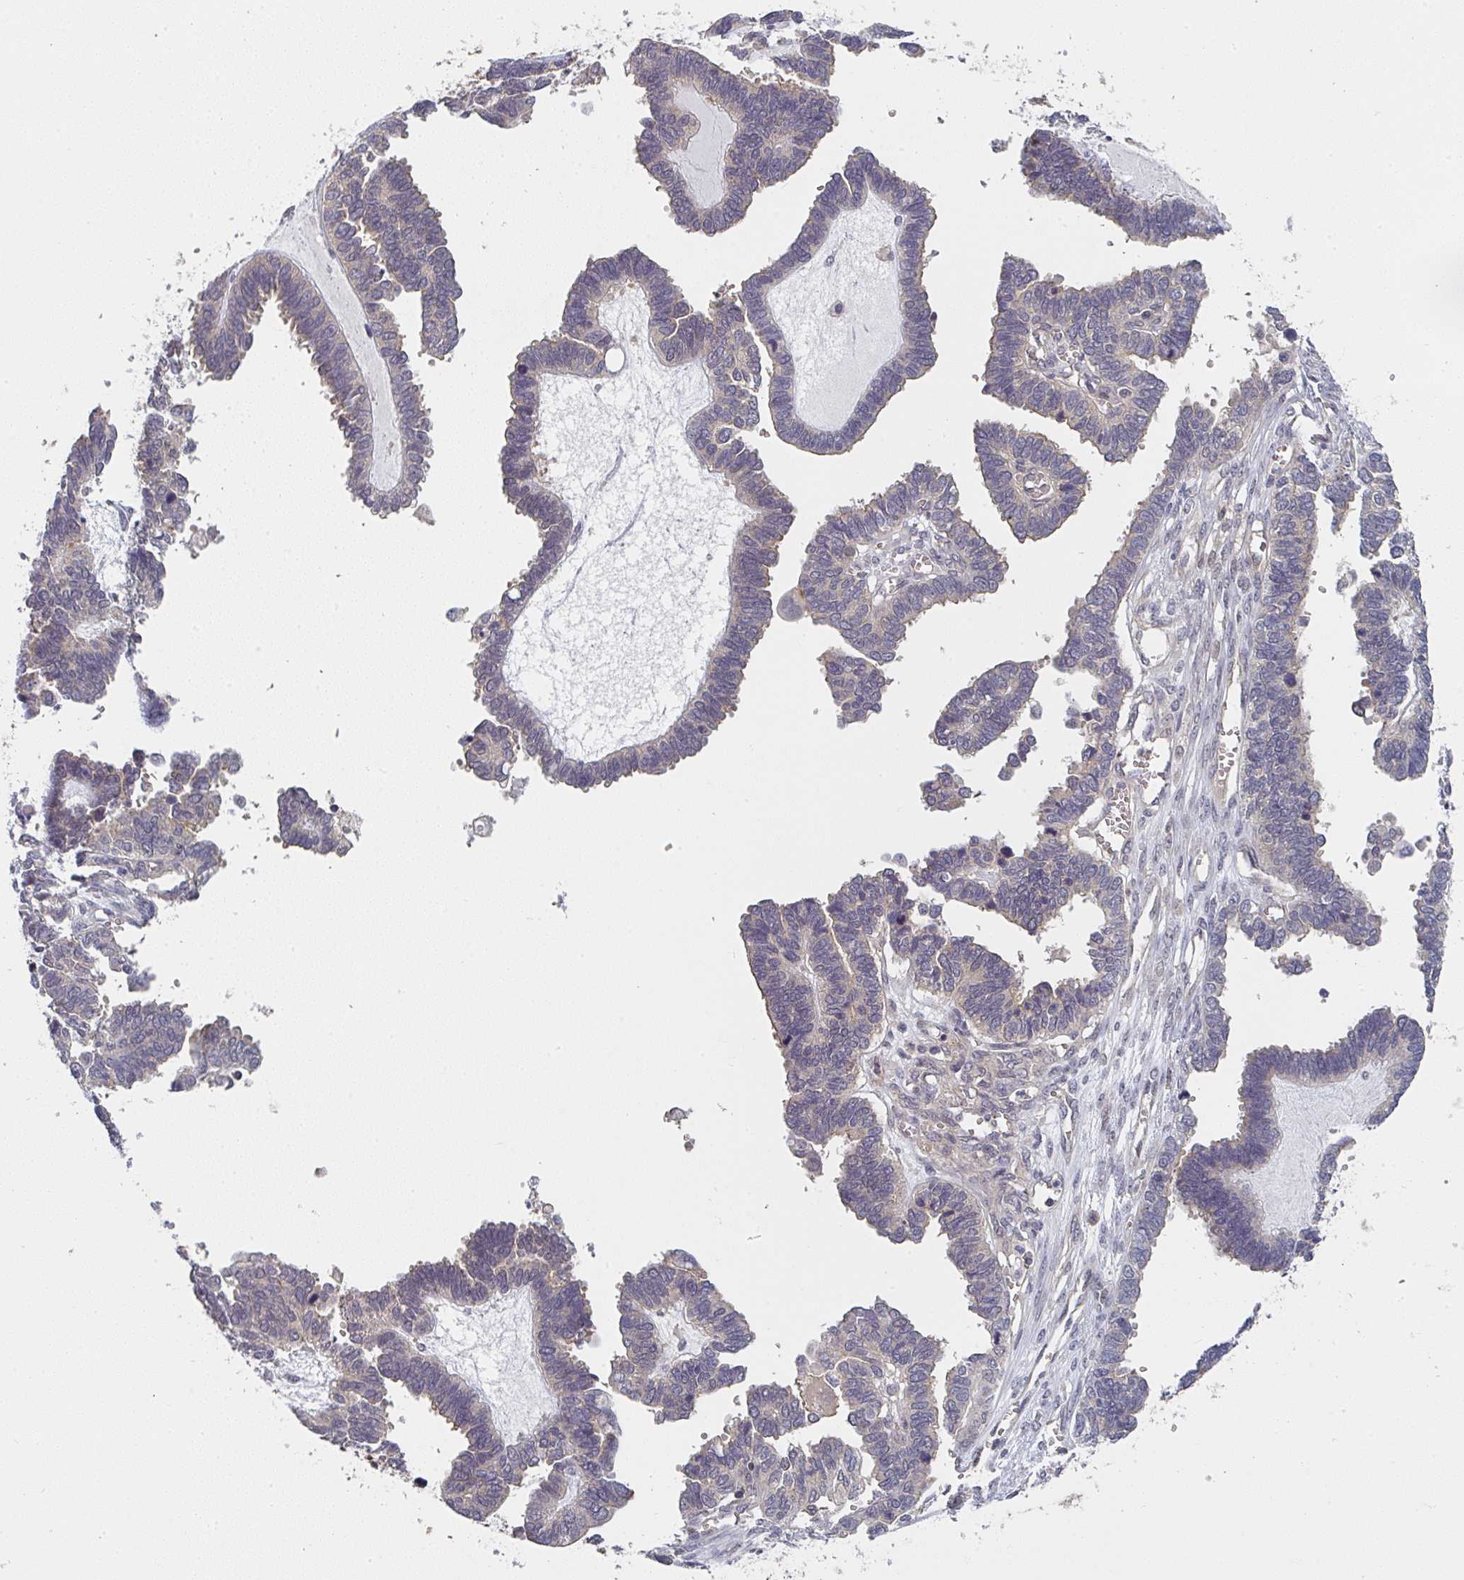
{"staining": {"intensity": "negative", "quantity": "none", "location": "none"}, "tissue": "ovarian cancer", "cell_type": "Tumor cells", "image_type": "cancer", "snomed": [{"axis": "morphology", "description": "Cystadenocarcinoma, serous, NOS"}, {"axis": "topography", "description": "Ovary"}], "caption": "DAB (3,3'-diaminobenzidine) immunohistochemical staining of human serous cystadenocarcinoma (ovarian) reveals no significant staining in tumor cells.", "gene": "RANGRF", "patient": {"sex": "female", "age": 51}}